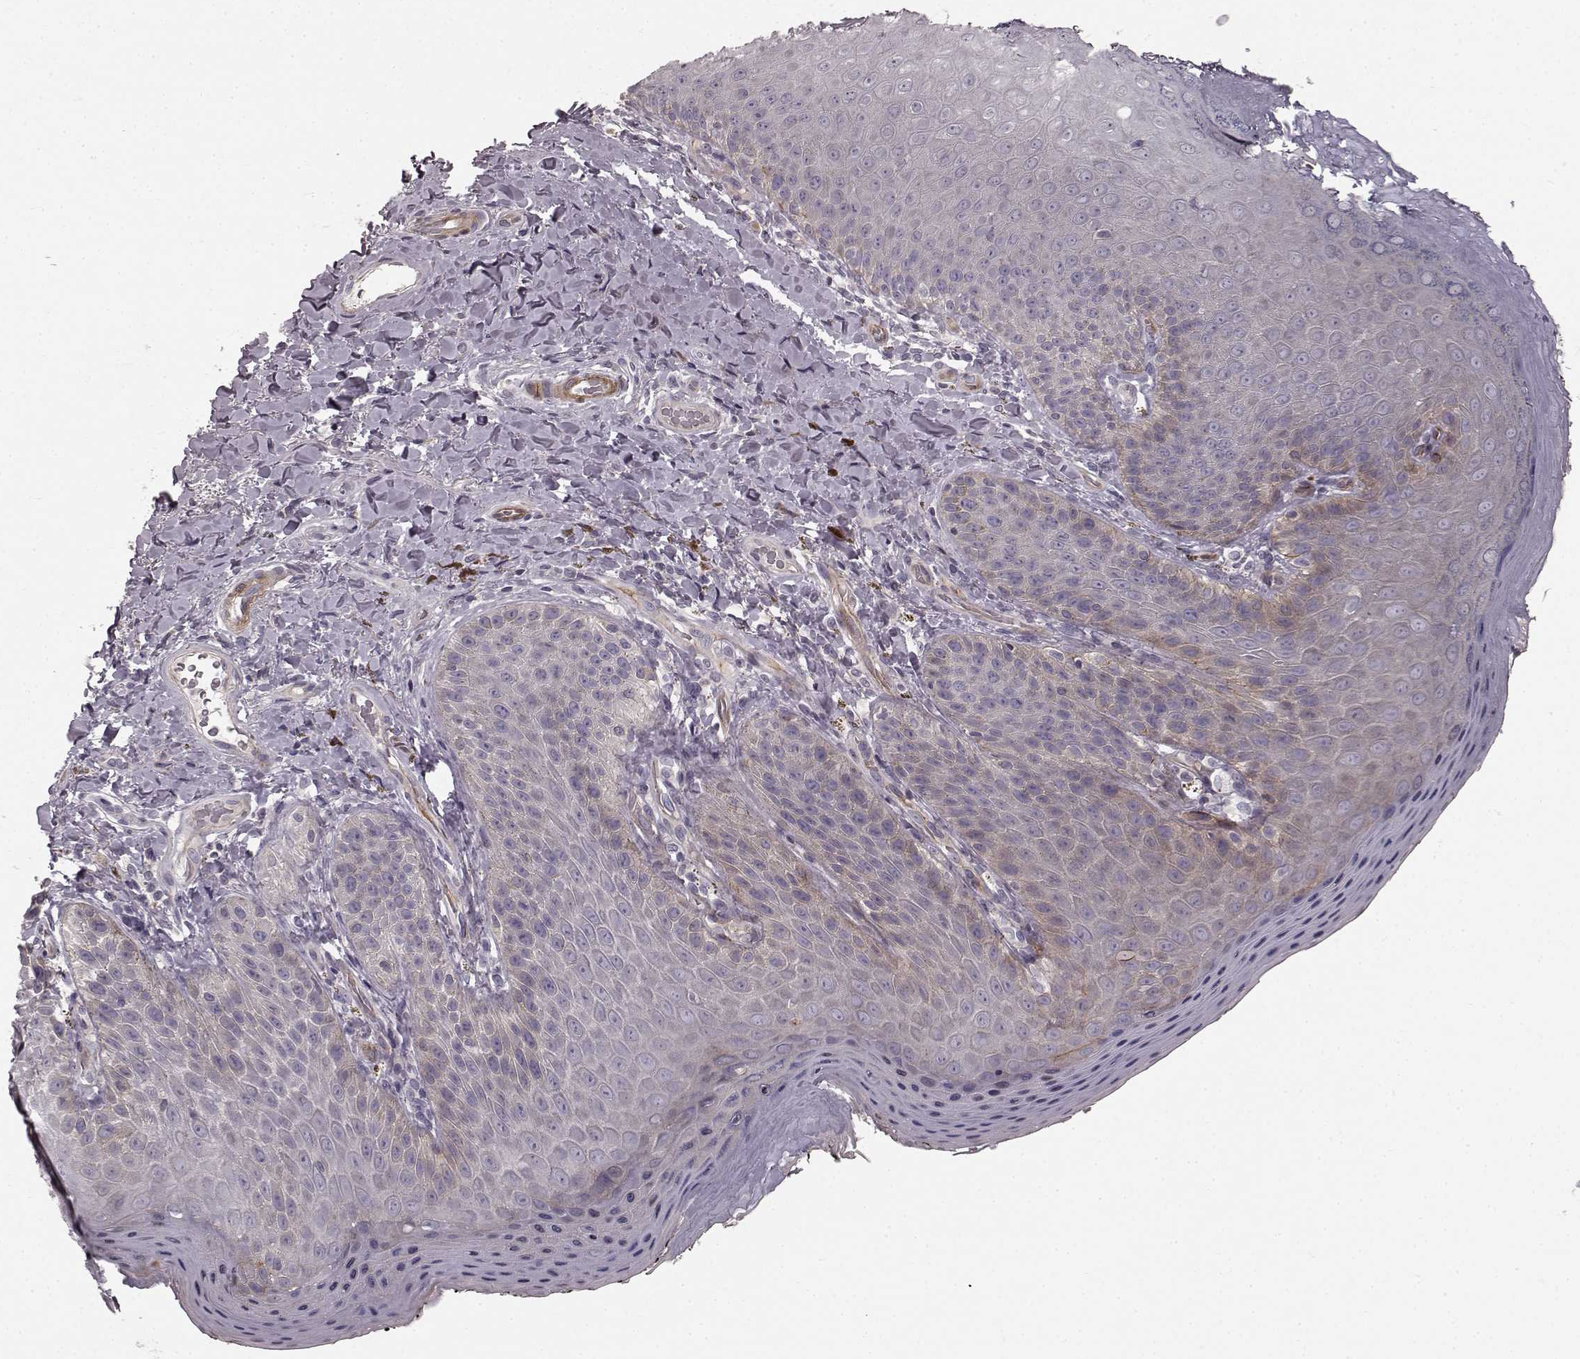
{"staining": {"intensity": "negative", "quantity": "none", "location": "none"}, "tissue": "skin", "cell_type": "Epidermal cells", "image_type": "normal", "snomed": [{"axis": "morphology", "description": "Normal tissue, NOS"}, {"axis": "topography", "description": "Anal"}], "caption": "DAB (3,3'-diaminobenzidine) immunohistochemical staining of normal human skin reveals no significant positivity in epidermal cells. Brightfield microscopy of IHC stained with DAB (brown) and hematoxylin (blue), captured at high magnification.", "gene": "SLC22A18", "patient": {"sex": "male", "age": 53}}